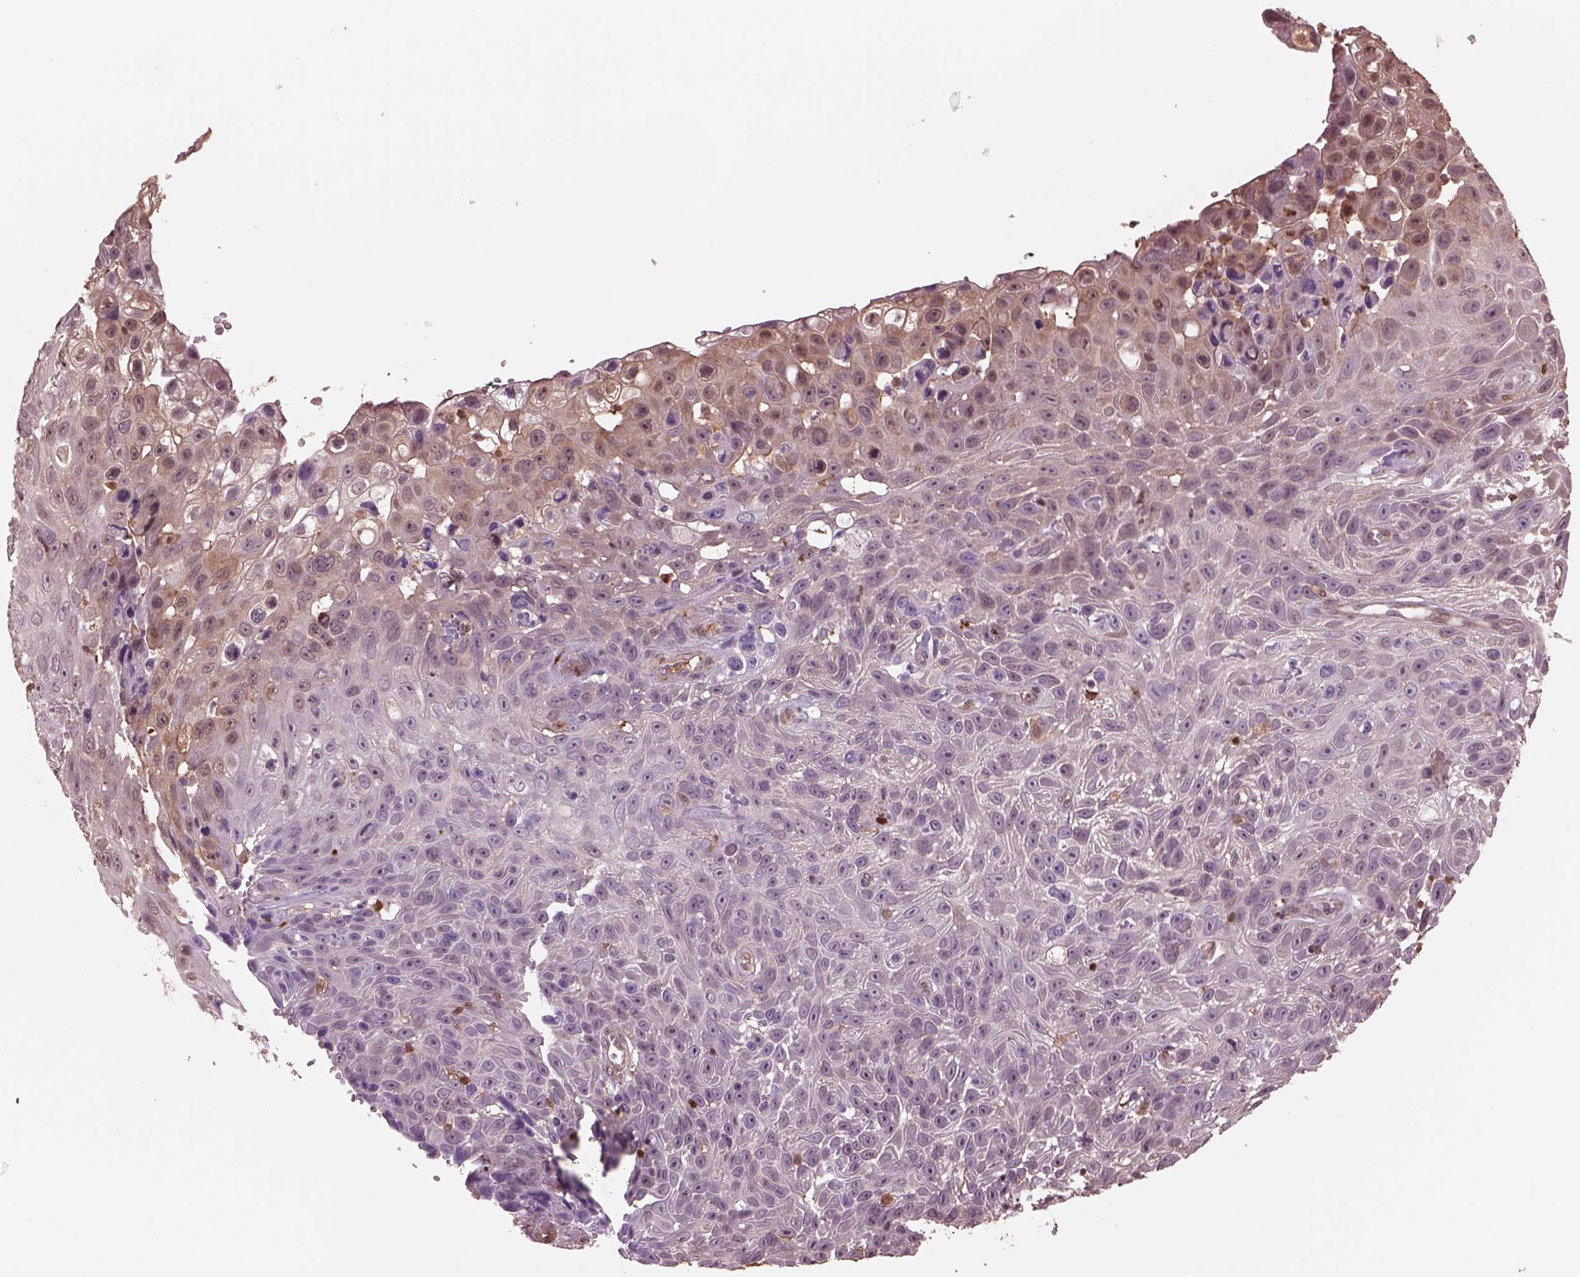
{"staining": {"intensity": "weak", "quantity": "<25%", "location": "cytoplasmic/membranous"}, "tissue": "skin cancer", "cell_type": "Tumor cells", "image_type": "cancer", "snomed": [{"axis": "morphology", "description": "Squamous cell carcinoma, NOS"}, {"axis": "topography", "description": "Skin"}], "caption": "Tumor cells show no significant expression in skin cancer. (DAB immunohistochemistry (IHC) visualized using brightfield microscopy, high magnification).", "gene": "IL31RA", "patient": {"sex": "male", "age": 82}}